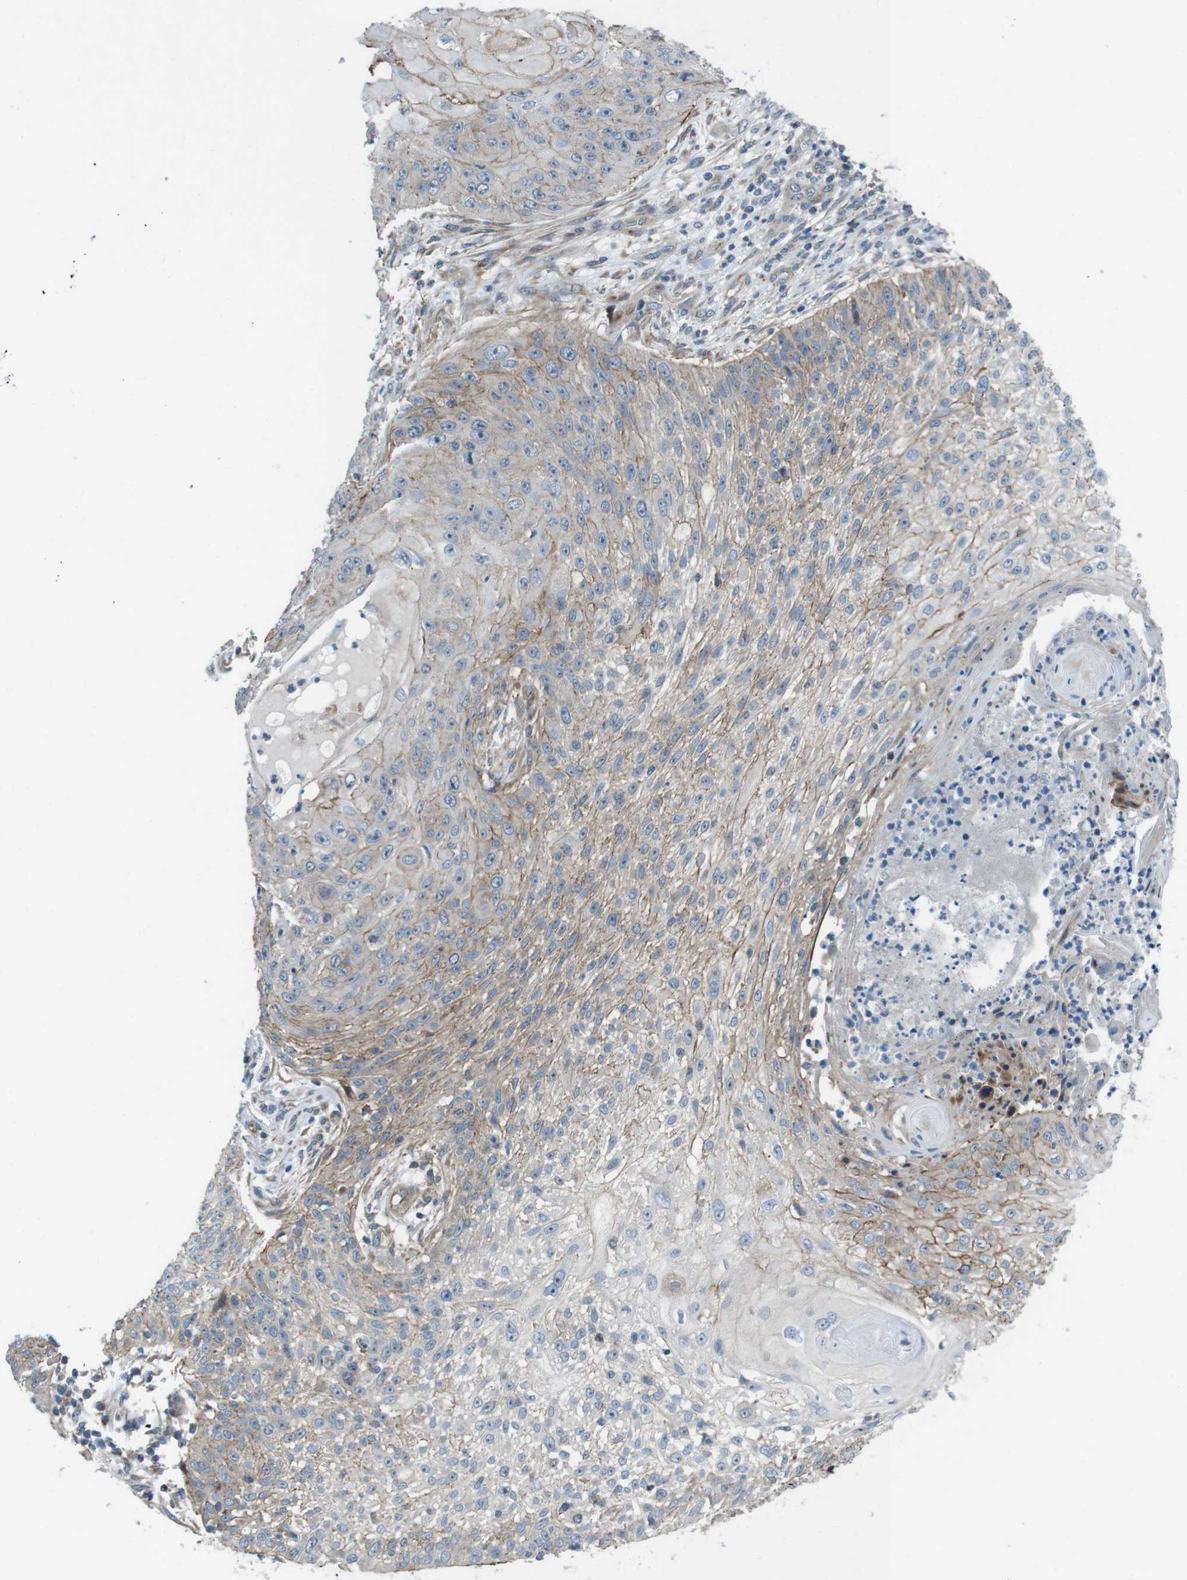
{"staining": {"intensity": "moderate", "quantity": "25%-75%", "location": "cytoplasmic/membranous"}, "tissue": "skin cancer", "cell_type": "Tumor cells", "image_type": "cancer", "snomed": [{"axis": "morphology", "description": "Squamous cell carcinoma, NOS"}, {"axis": "topography", "description": "Skin"}], "caption": "A brown stain shows moderate cytoplasmic/membranous positivity of a protein in skin cancer tumor cells.", "gene": "FAM174B", "patient": {"sex": "female", "age": 80}}